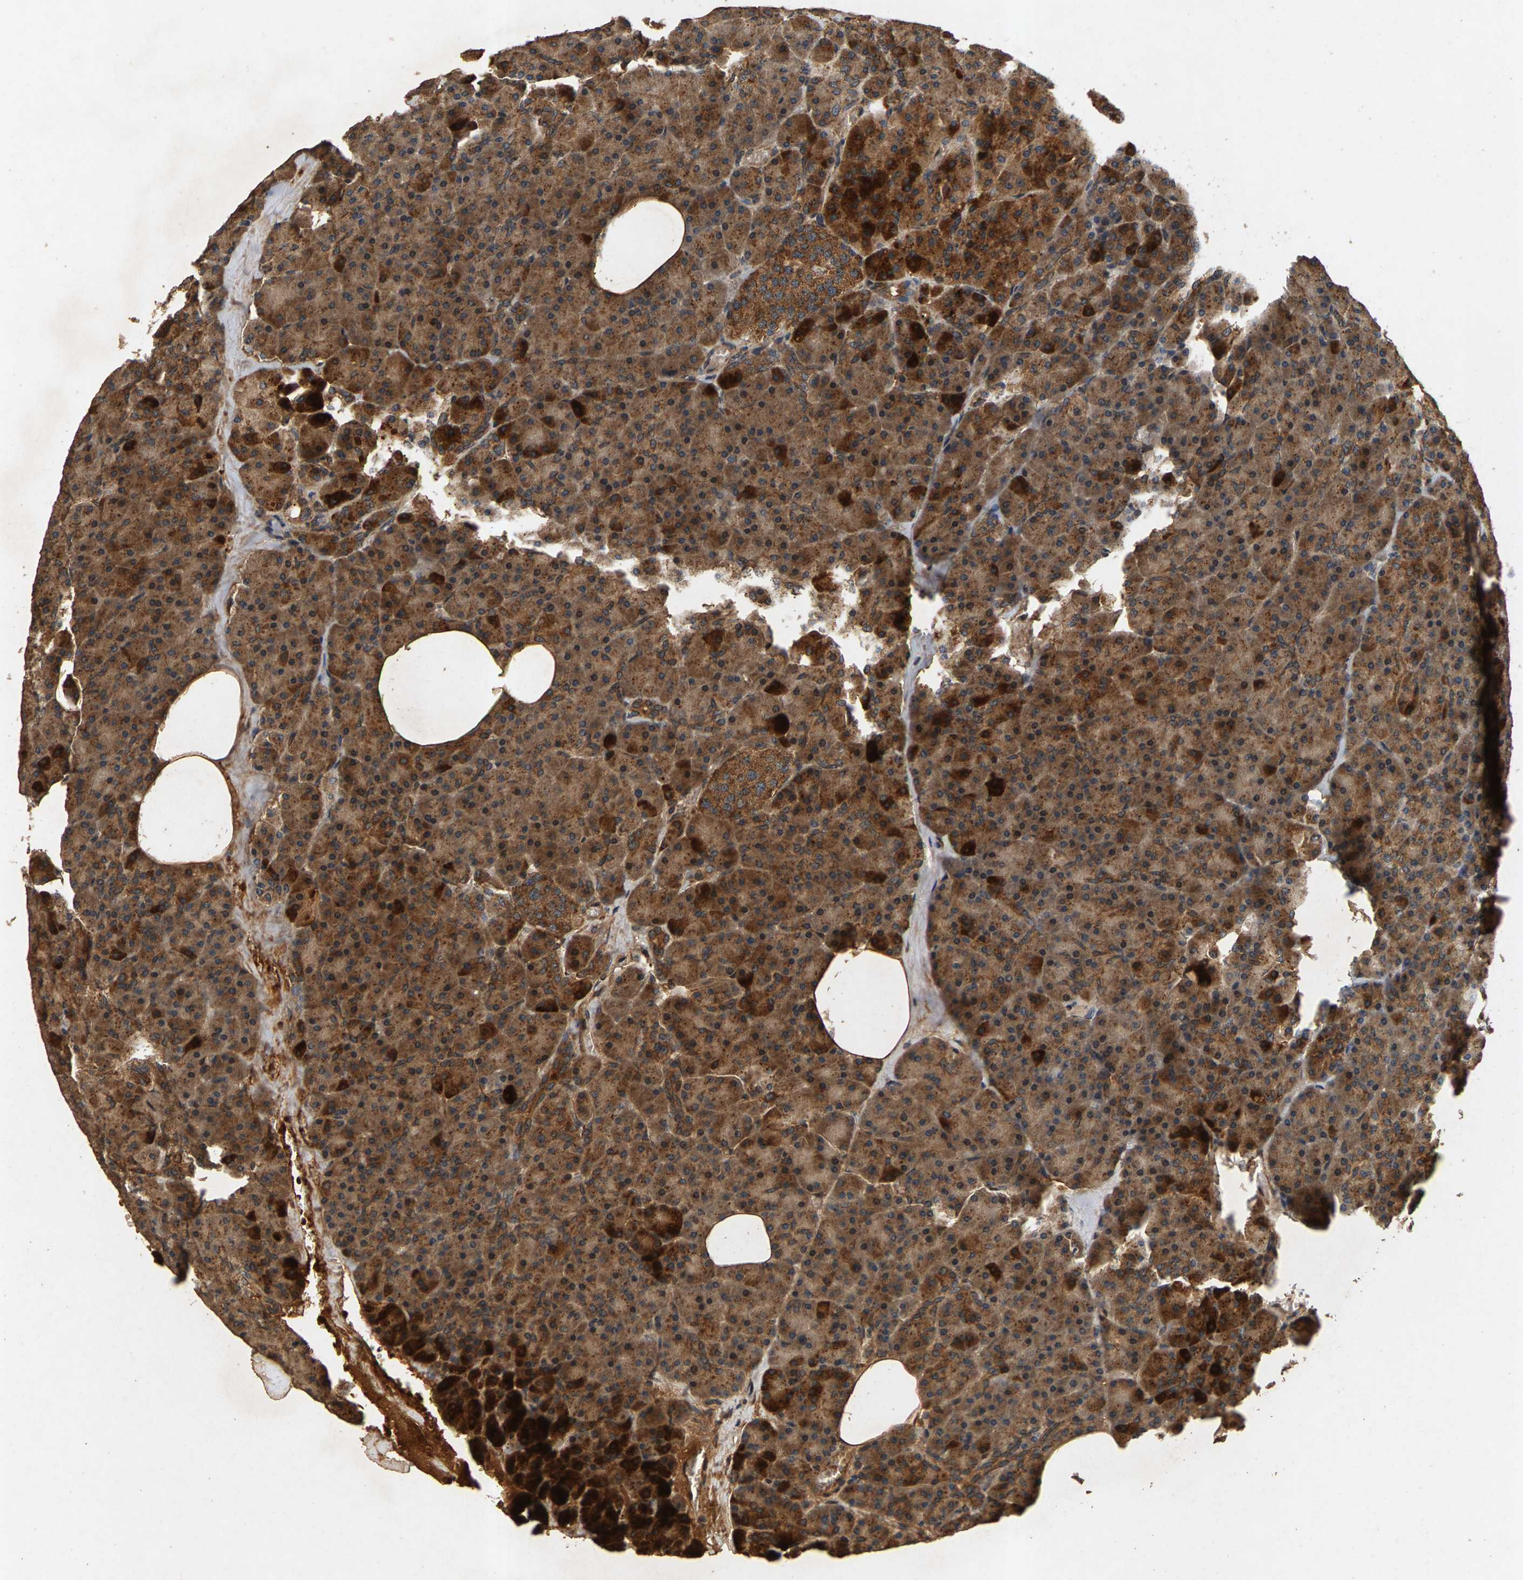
{"staining": {"intensity": "strong", "quantity": ">75%", "location": "cytoplasmic/membranous"}, "tissue": "pancreas", "cell_type": "Exocrine glandular cells", "image_type": "normal", "snomed": [{"axis": "morphology", "description": "Normal tissue, NOS"}, {"axis": "morphology", "description": "Carcinoid, malignant, NOS"}, {"axis": "topography", "description": "Pancreas"}], "caption": "Immunohistochemistry (DAB) staining of unremarkable human pancreas shows strong cytoplasmic/membranous protein staining in about >75% of exocrine glandular cells.", "gene": "CIDEC", "patient": {"sex": "female", "age": 35}}